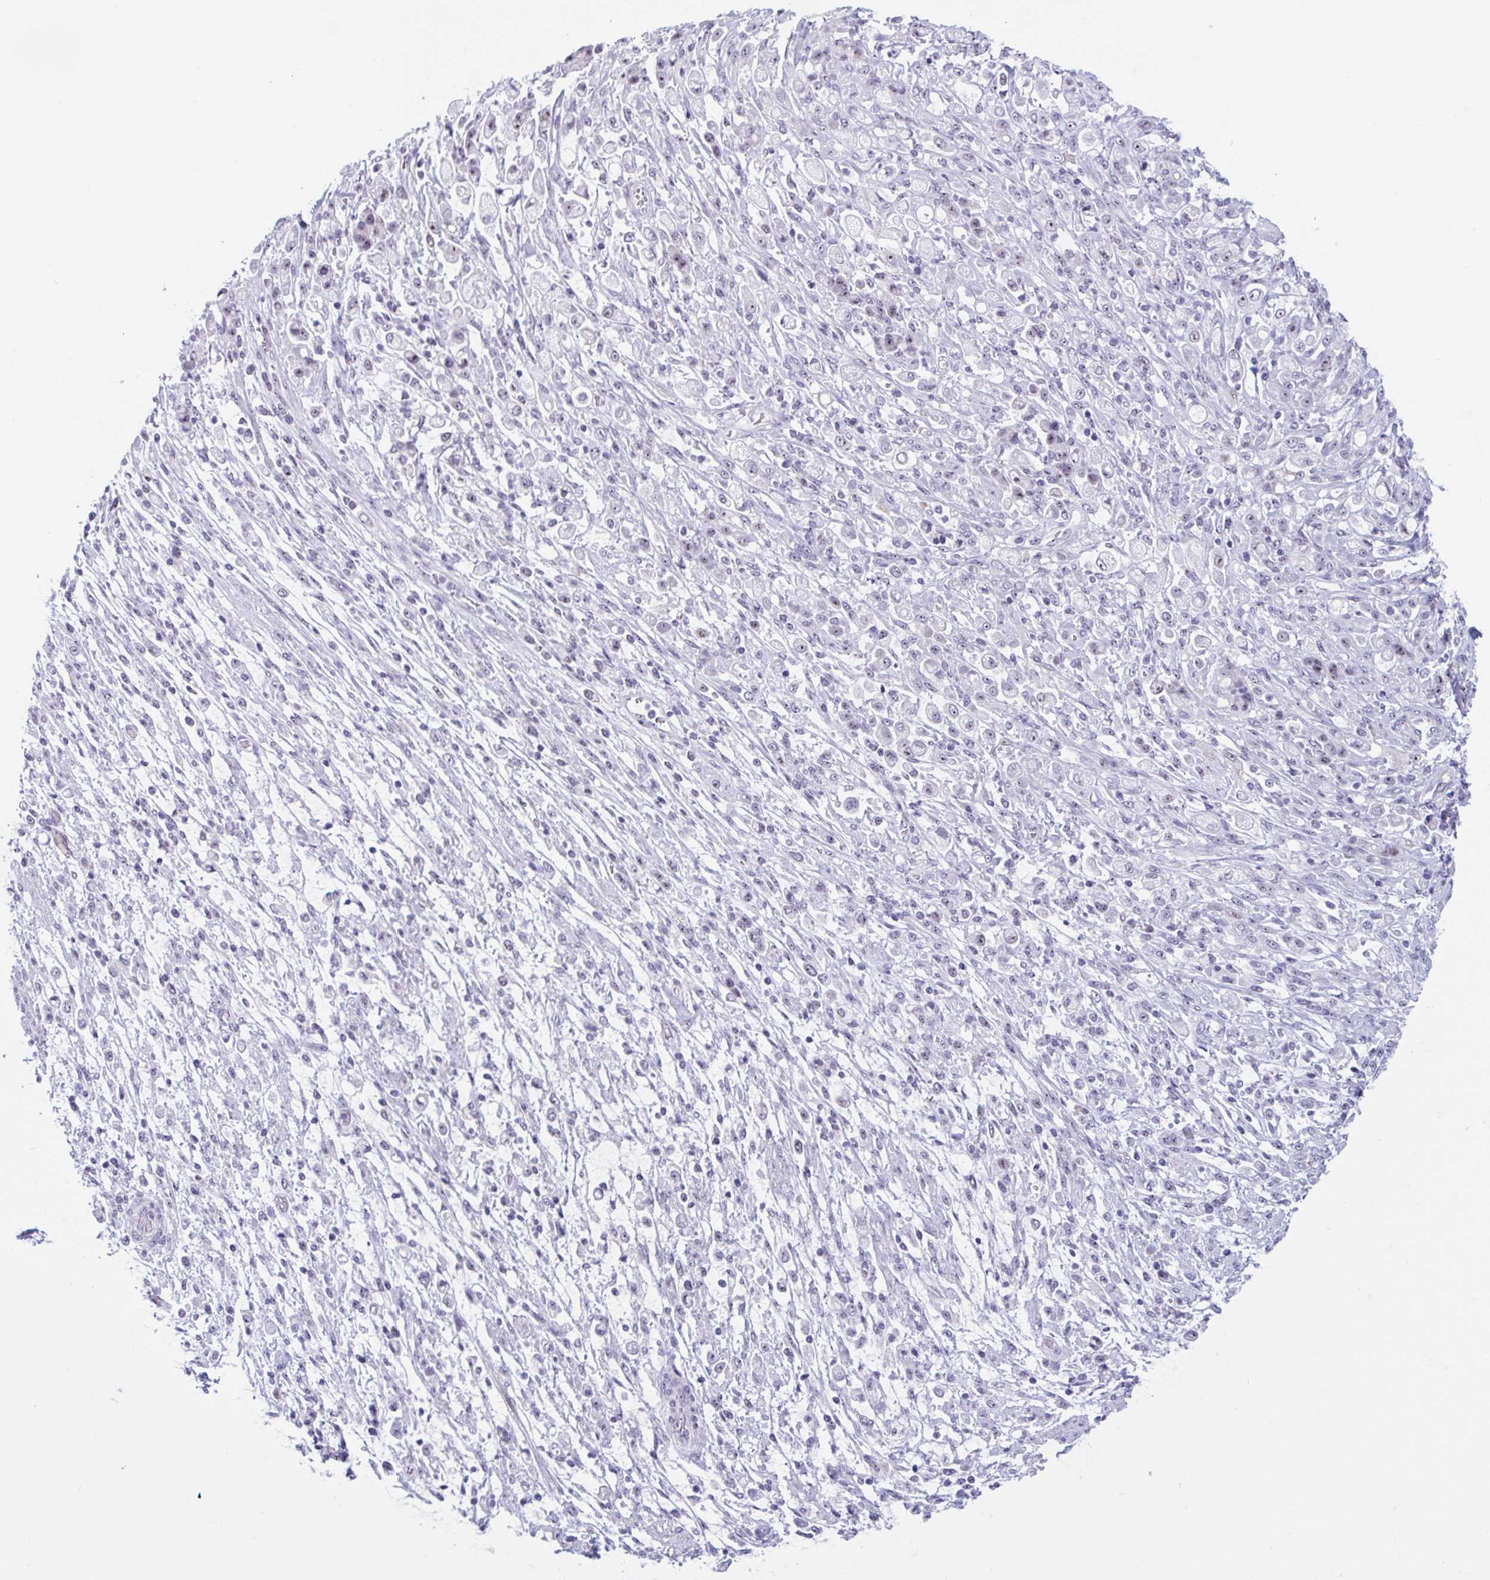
{"staining": {"intensity": "weak", "quantity": "25%-75%", "location": "nuclear"}, "tissue": "stomach cancer", "cell_type": "Tumor cells", "image_type": "cancer", "snomed": [{"axis": "morphology", "description": "Adenocarcinoma, NOS"}, {"axis": "topography", "description": "Stomach"}], "caption": "A high-resolution histopathology image shows IHC staining of stomach adenocarcinoma, which displays weak nuclear positivity in about 25%-75% of tumor cells. The protein of interest is stained brown, and the nuclei are stained in blue (DAB IHC with brightfield microscopy, high magnification).", "gene": "LENG9", "patient": {"sex": "female", "age": 60}}